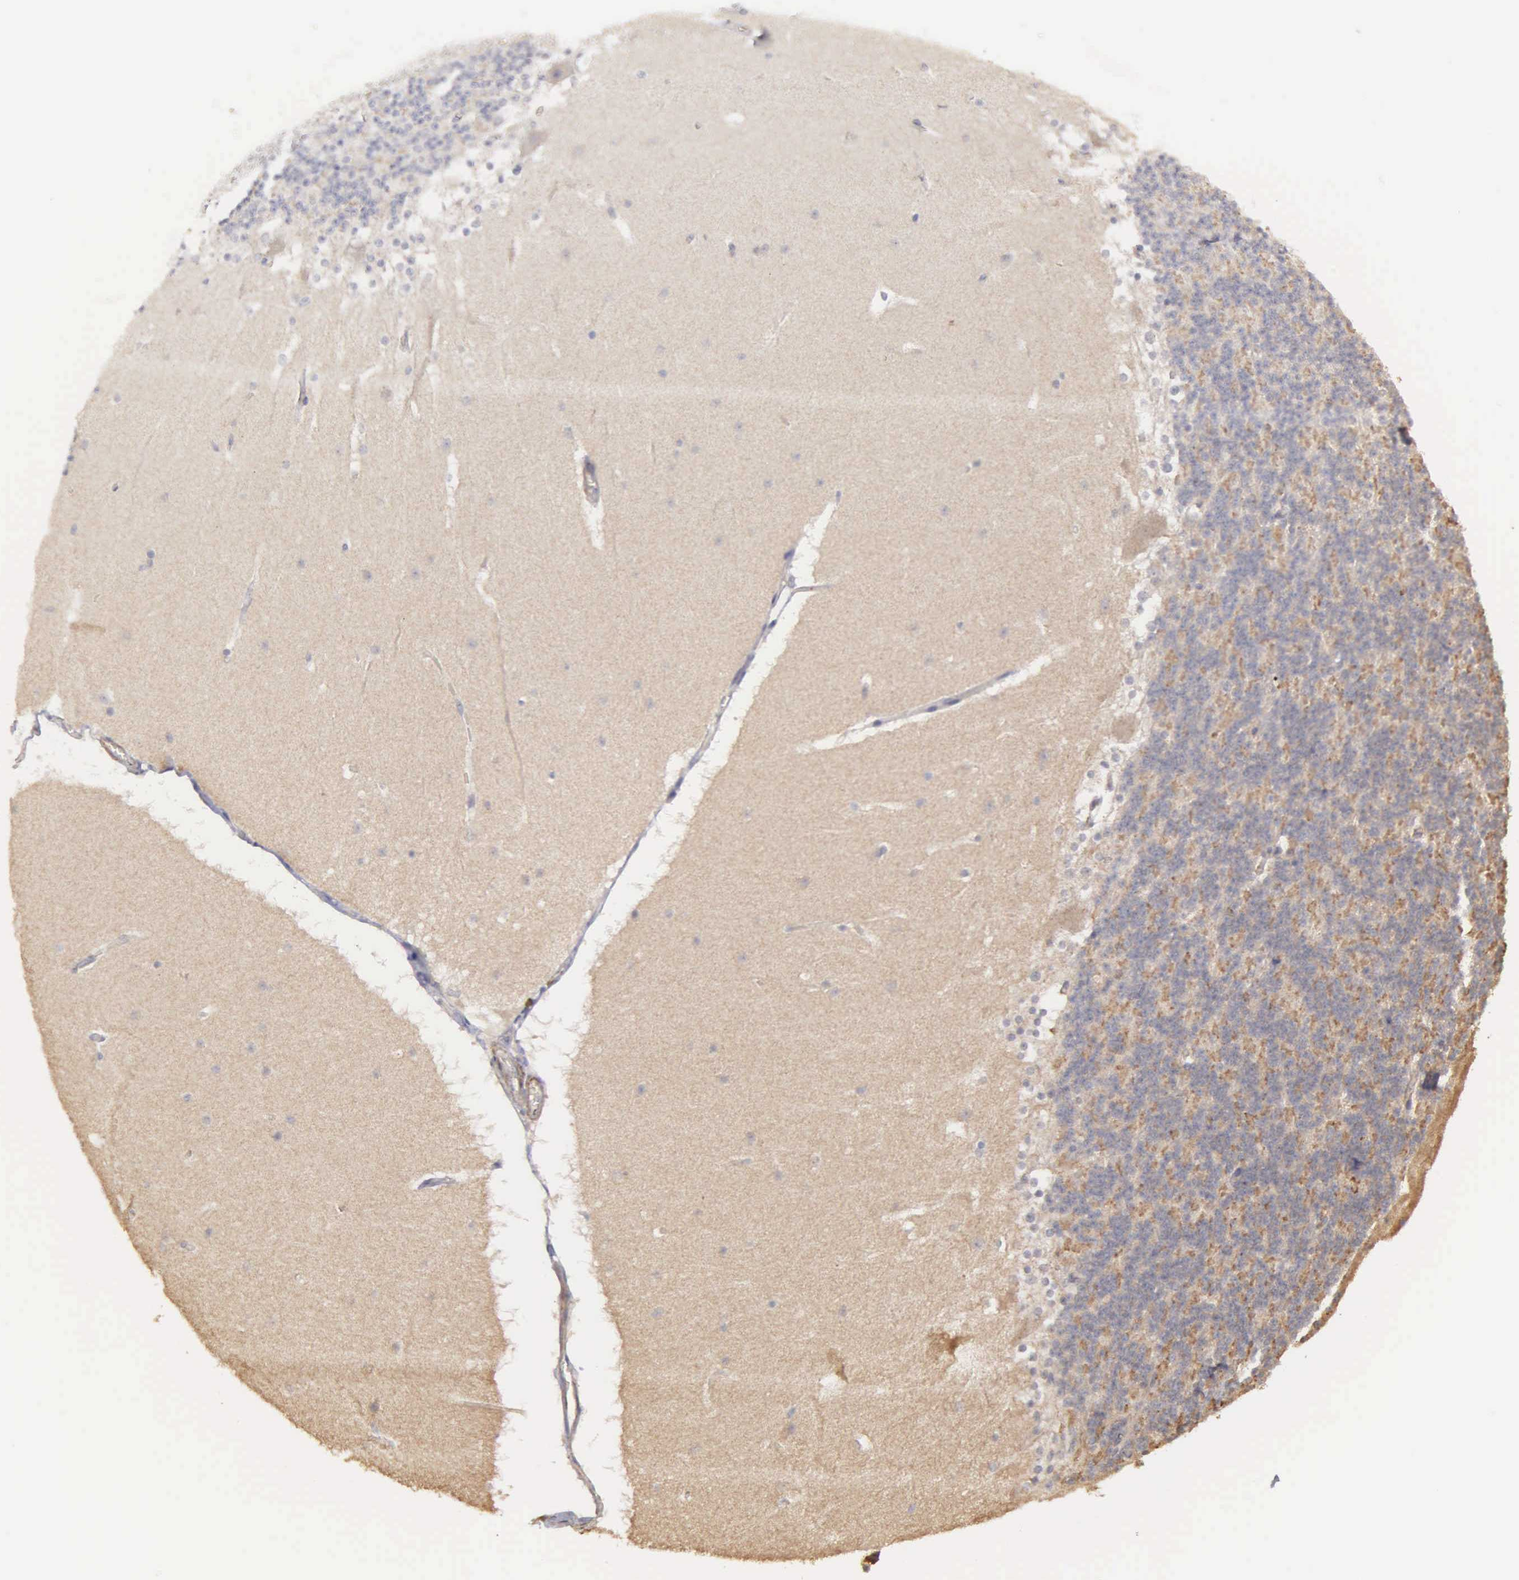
{"staining": {"intensity": "negative", "quantity": "none", "location": "none"}, "tissue": "cerebellum", "cell_type": "Cells in granular layer", "image_type": "normal", "snomed": [{"axis": "morphology", "description": "Normal tissue, NOS"}, {"axis": "topography", "description": "Cerebellum"}], "caption": "DAB immunohistochemical staining of benign cerebellum demonstrates no significant positivity in cells in granular layer. (DAB IHC, high magnification).", "gene": "RTL10", "patient": {"sex": "female", "age": 19}}